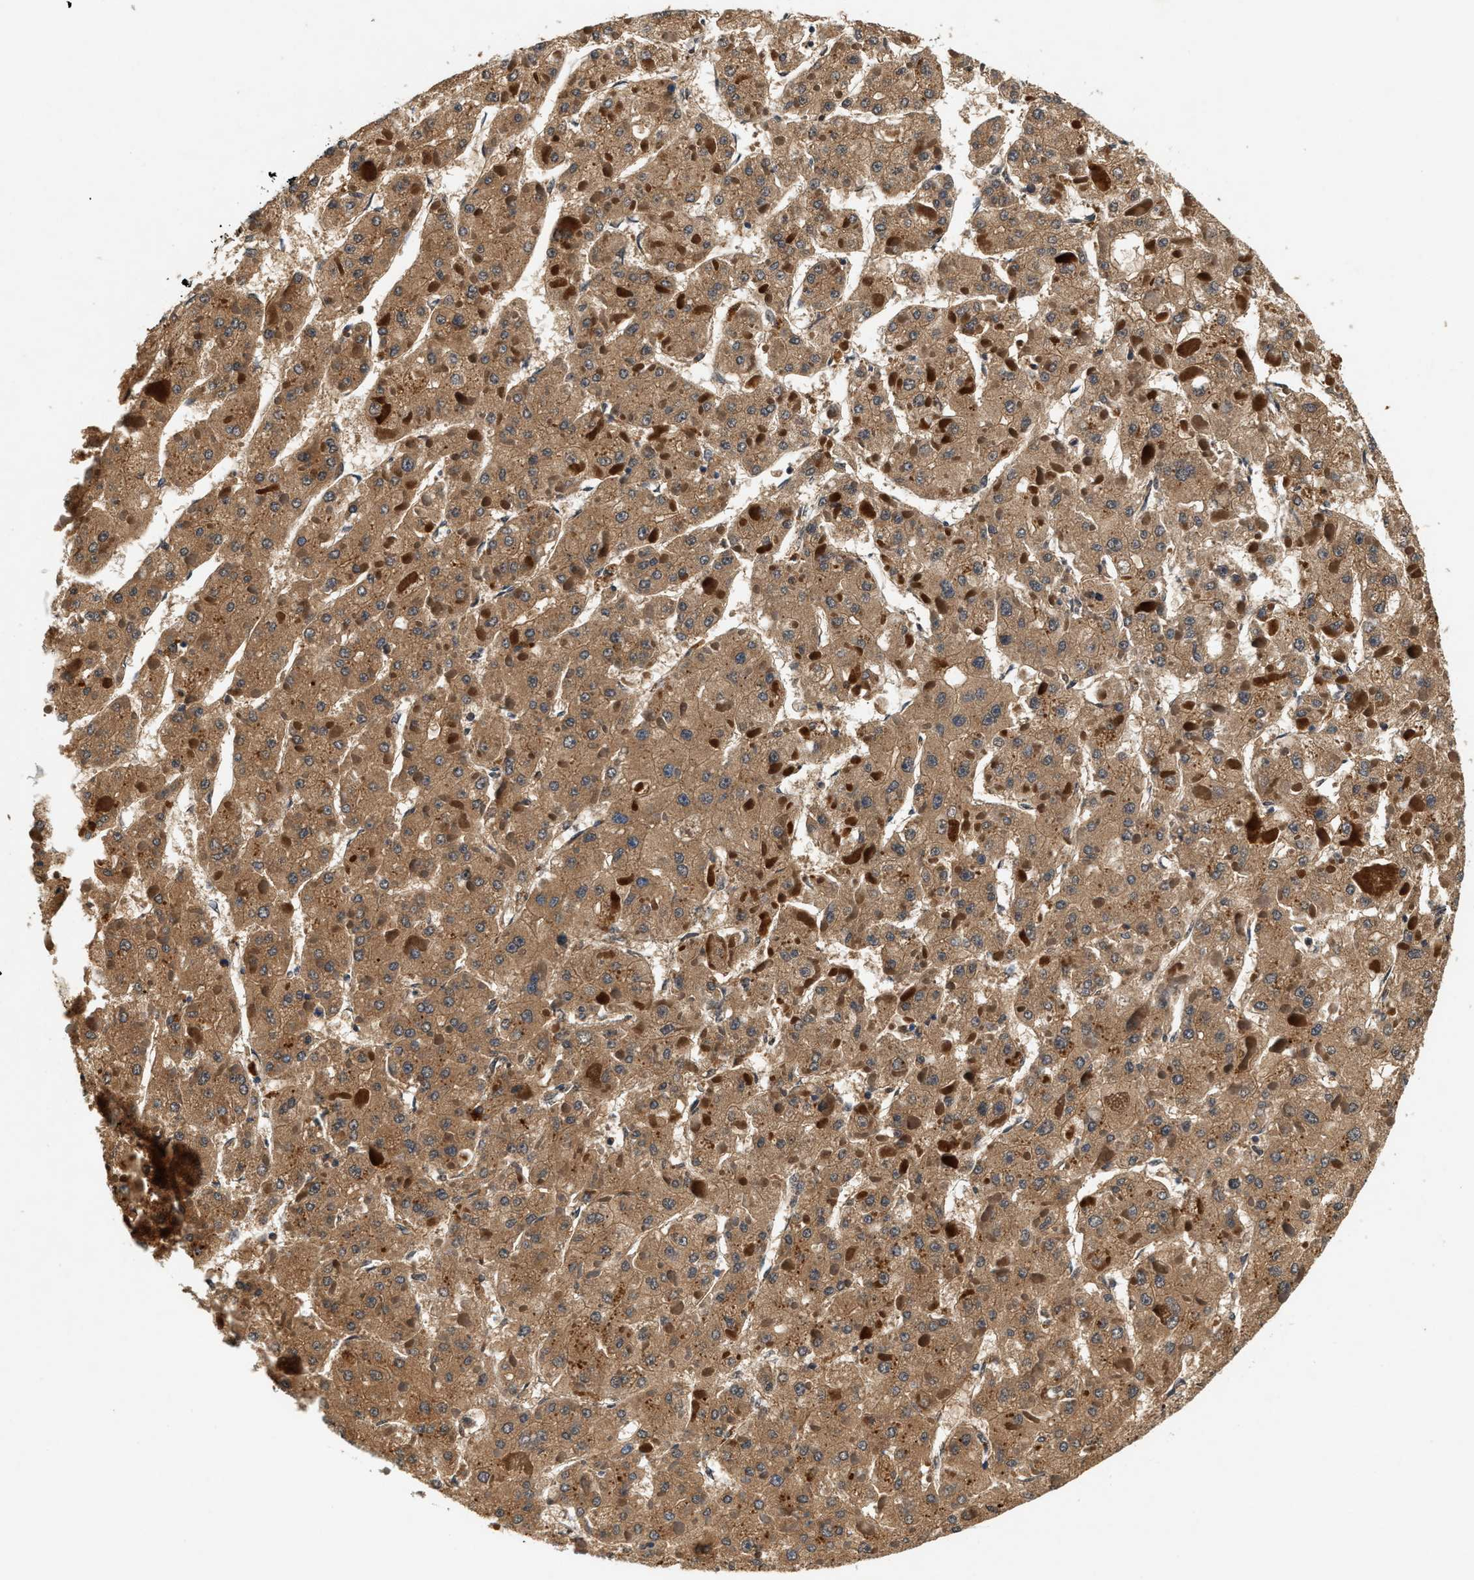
{"staining": {"intensity": "moderate", "quantity": ">75%", "location": "cytoplasmic/membranous"}, "tissue": "liver cancer", "cell_type": "Tumor cells", "image_type": "cancer", "snomed": [{"axis": "morphology", "description": "Carcinoma, Hepatocellular, NOS"}, {"axis": "topography", "description": "Liver"}], "caption": "This micrograph demonstrates immunohistochemistry staining of human liver hepatocellular carcinoma, with medium moderate cytoplasmic/membranous positivity in about >75% of tumor cells.", "gene": "DUSP10", "patient": {"sex": "female", "age": 73}}